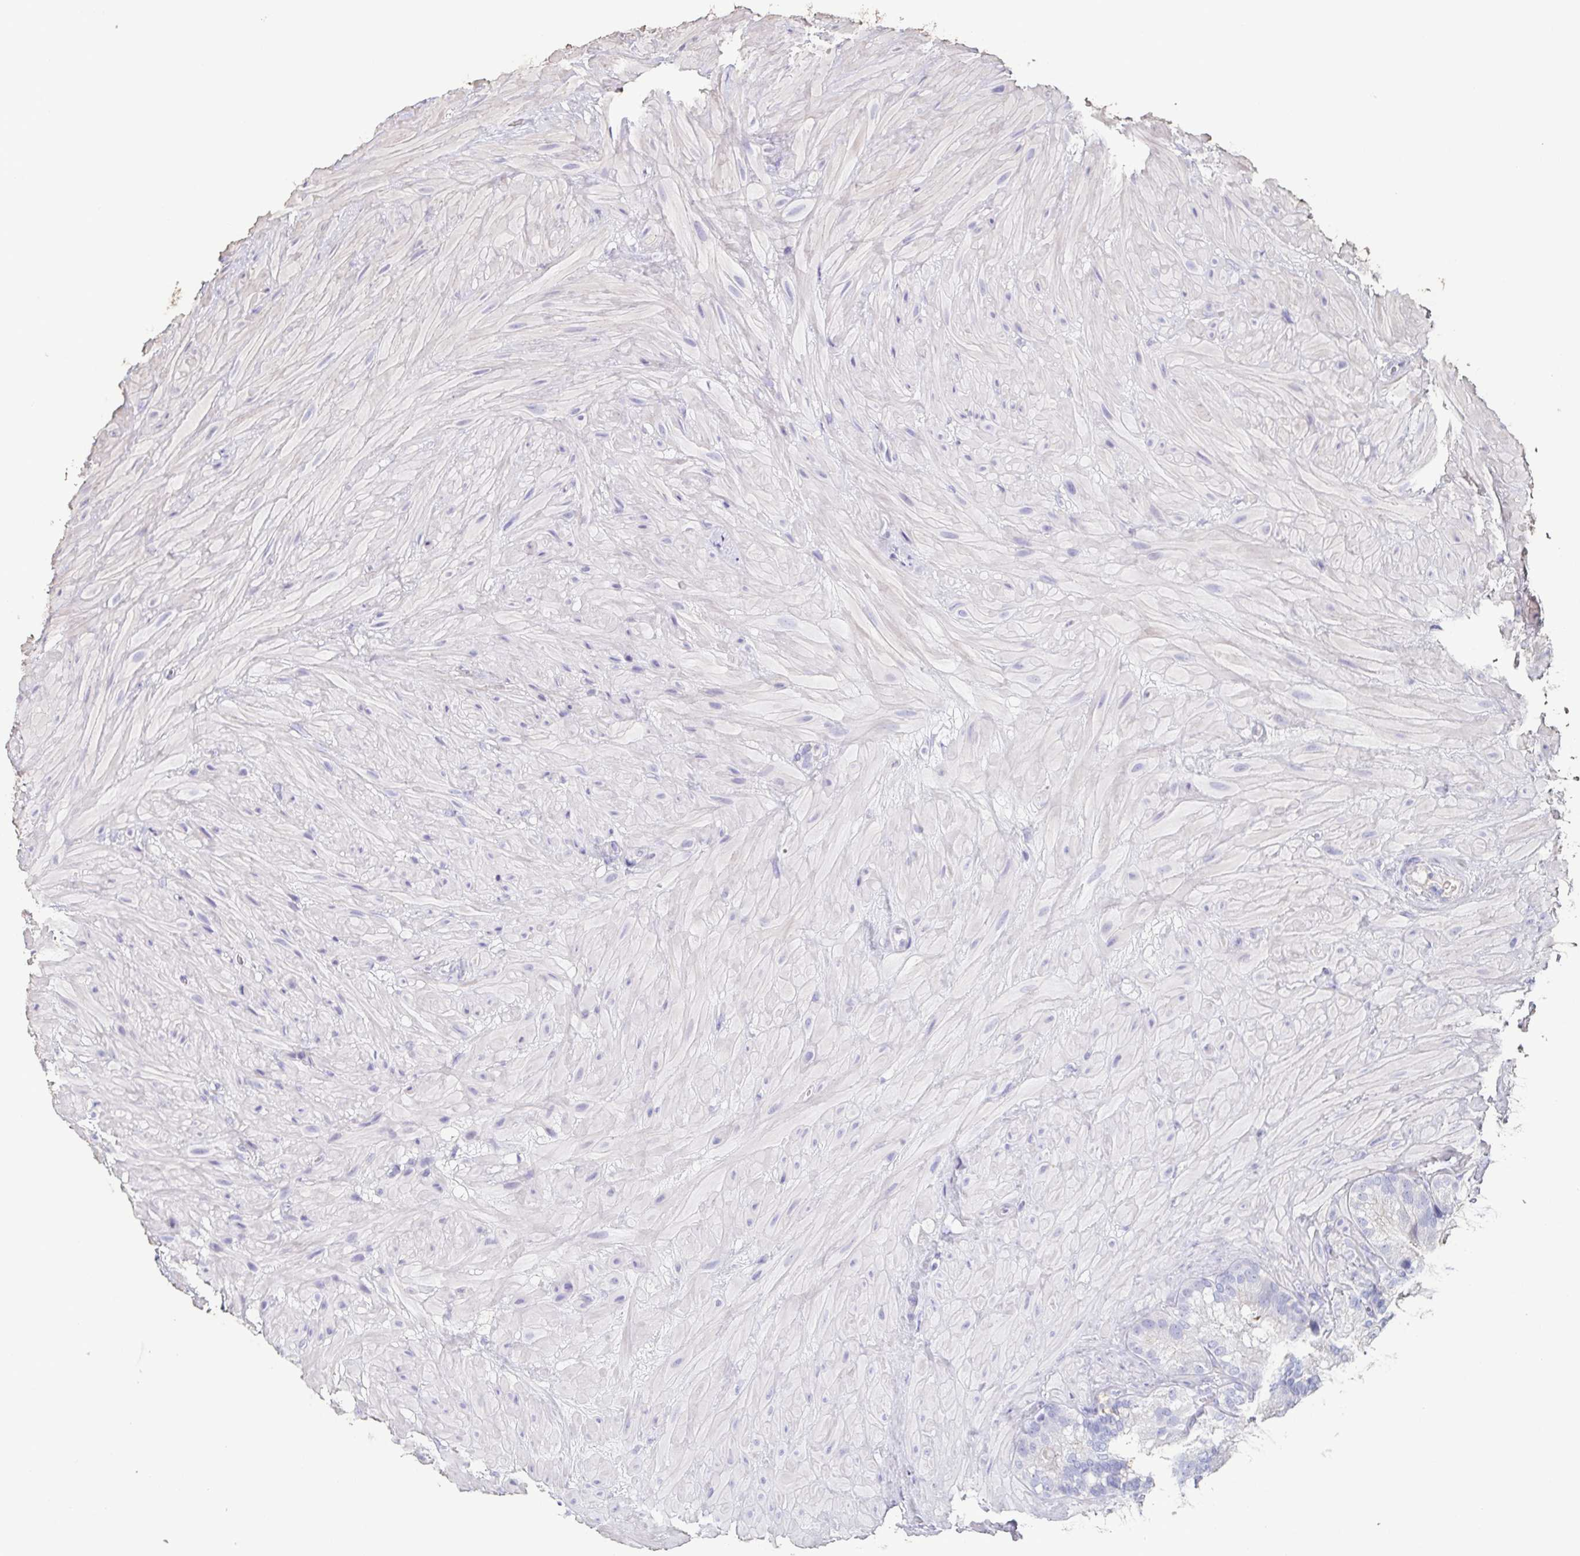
{"staining": {"intensity": "negative", "quantity": "none", "location": "none"}, "tissue": "seminal vesicle", "cell_type": "Glandular cells", "image_type": "normal", "snomed": [{"axis": "morphology", "description": "Normal tissue, NOS"}, {"axis": "topography", "description": "Seminal veicle"}], "caption": "The micrograph demonstrates no staining of glandular cells in benign seminal vesicle. (Brightfield microscopy of DAB immunohistochemistry (IHC) at high magnification).", "gene": "BPIFA2", "patient": {"sex": "male", "age": 60}}